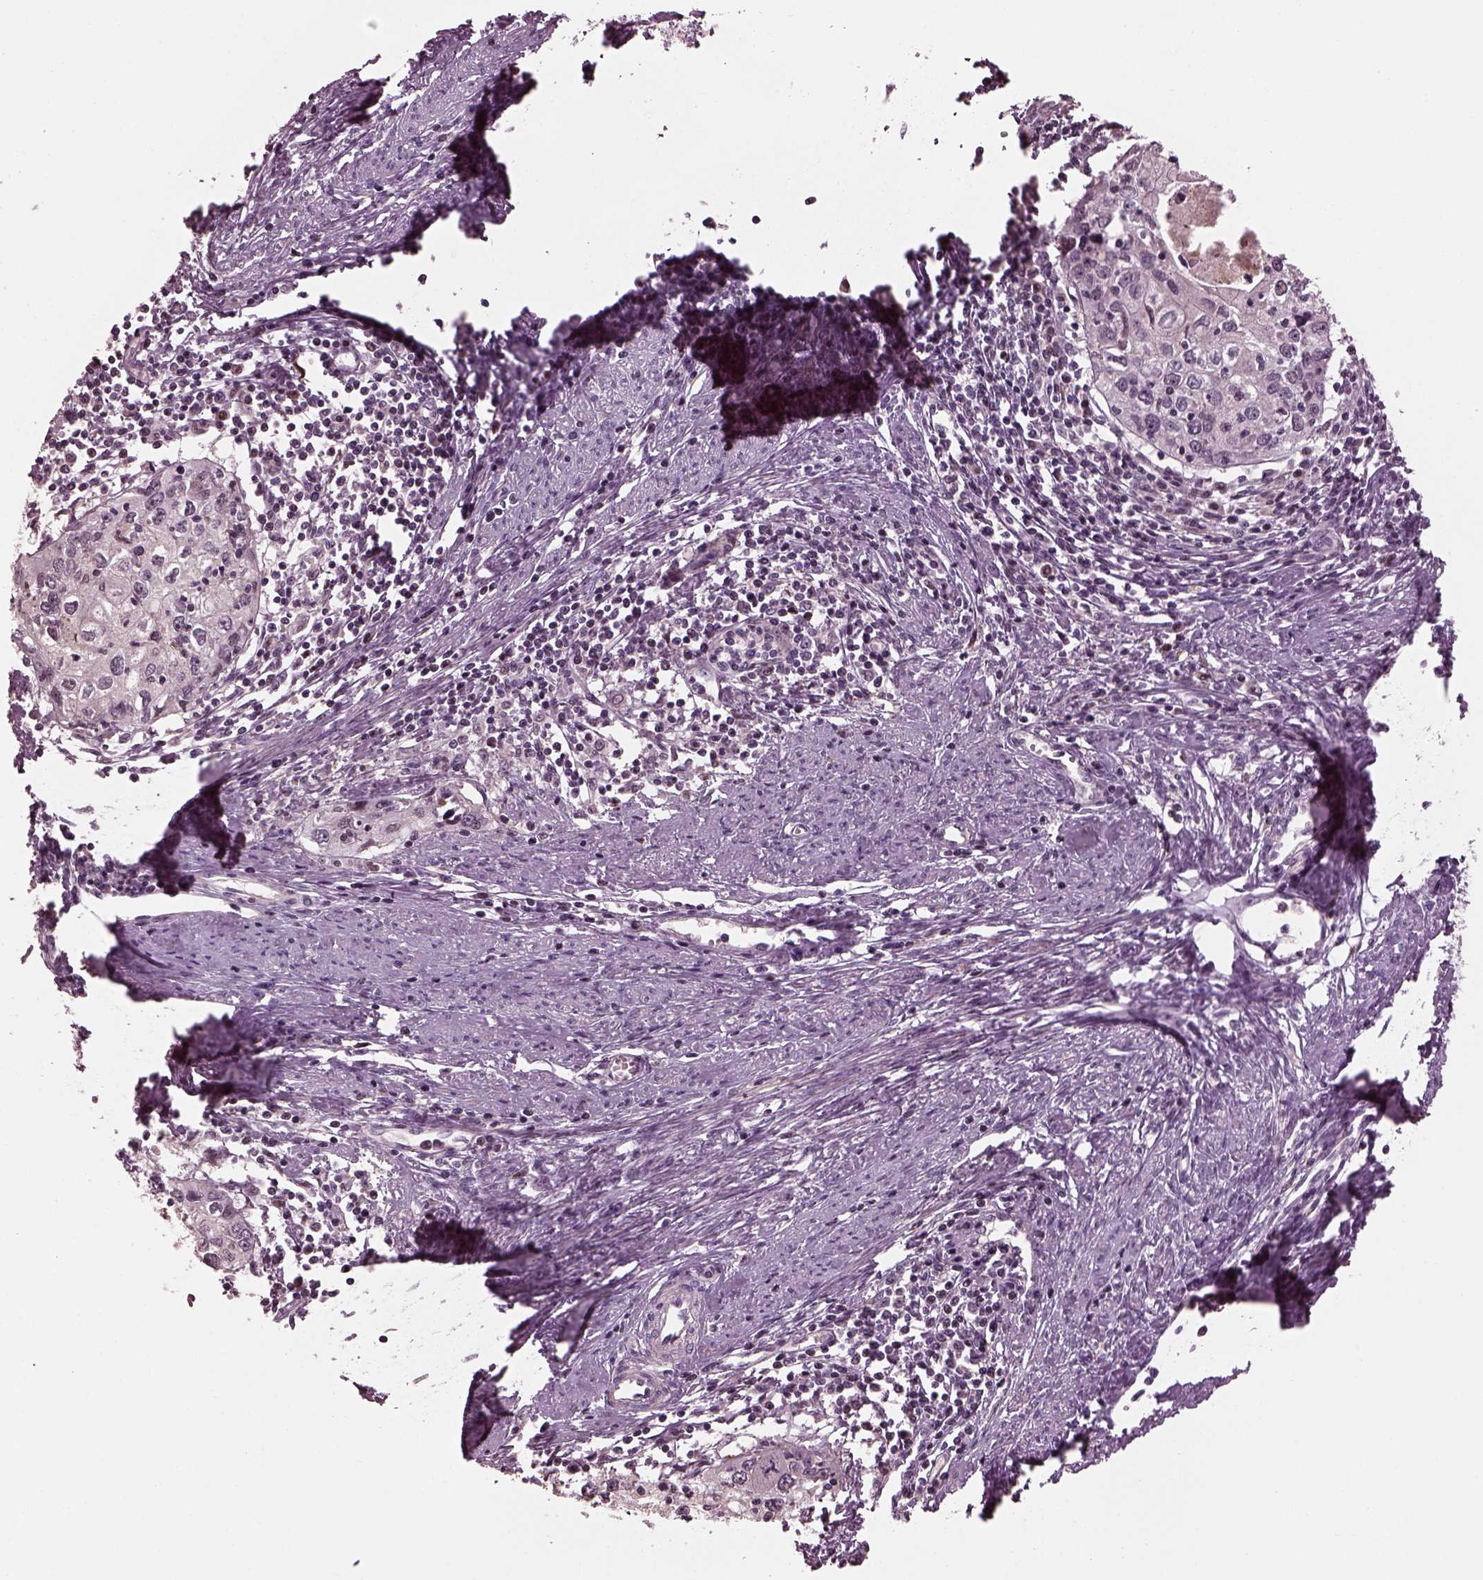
{"staining": {"intensity": "negative", "quantity": "none", "location": "none"}, "tissue": "cervical cancer", "cell_type": "Tumor cells", "image_type": "cancer", "snomed": [{"axis": "morphology", "description": "Squamous cell carcinoma, NOS"}, {"axis": "topography", "description": "Cervix"}], "caption": "Immunohistochemistry of human squamous cell carcinoma (cervical) shows no staining in tumor cells.", "gene": "BFSP1", "patient": {"sex": "female", "age": 40}}